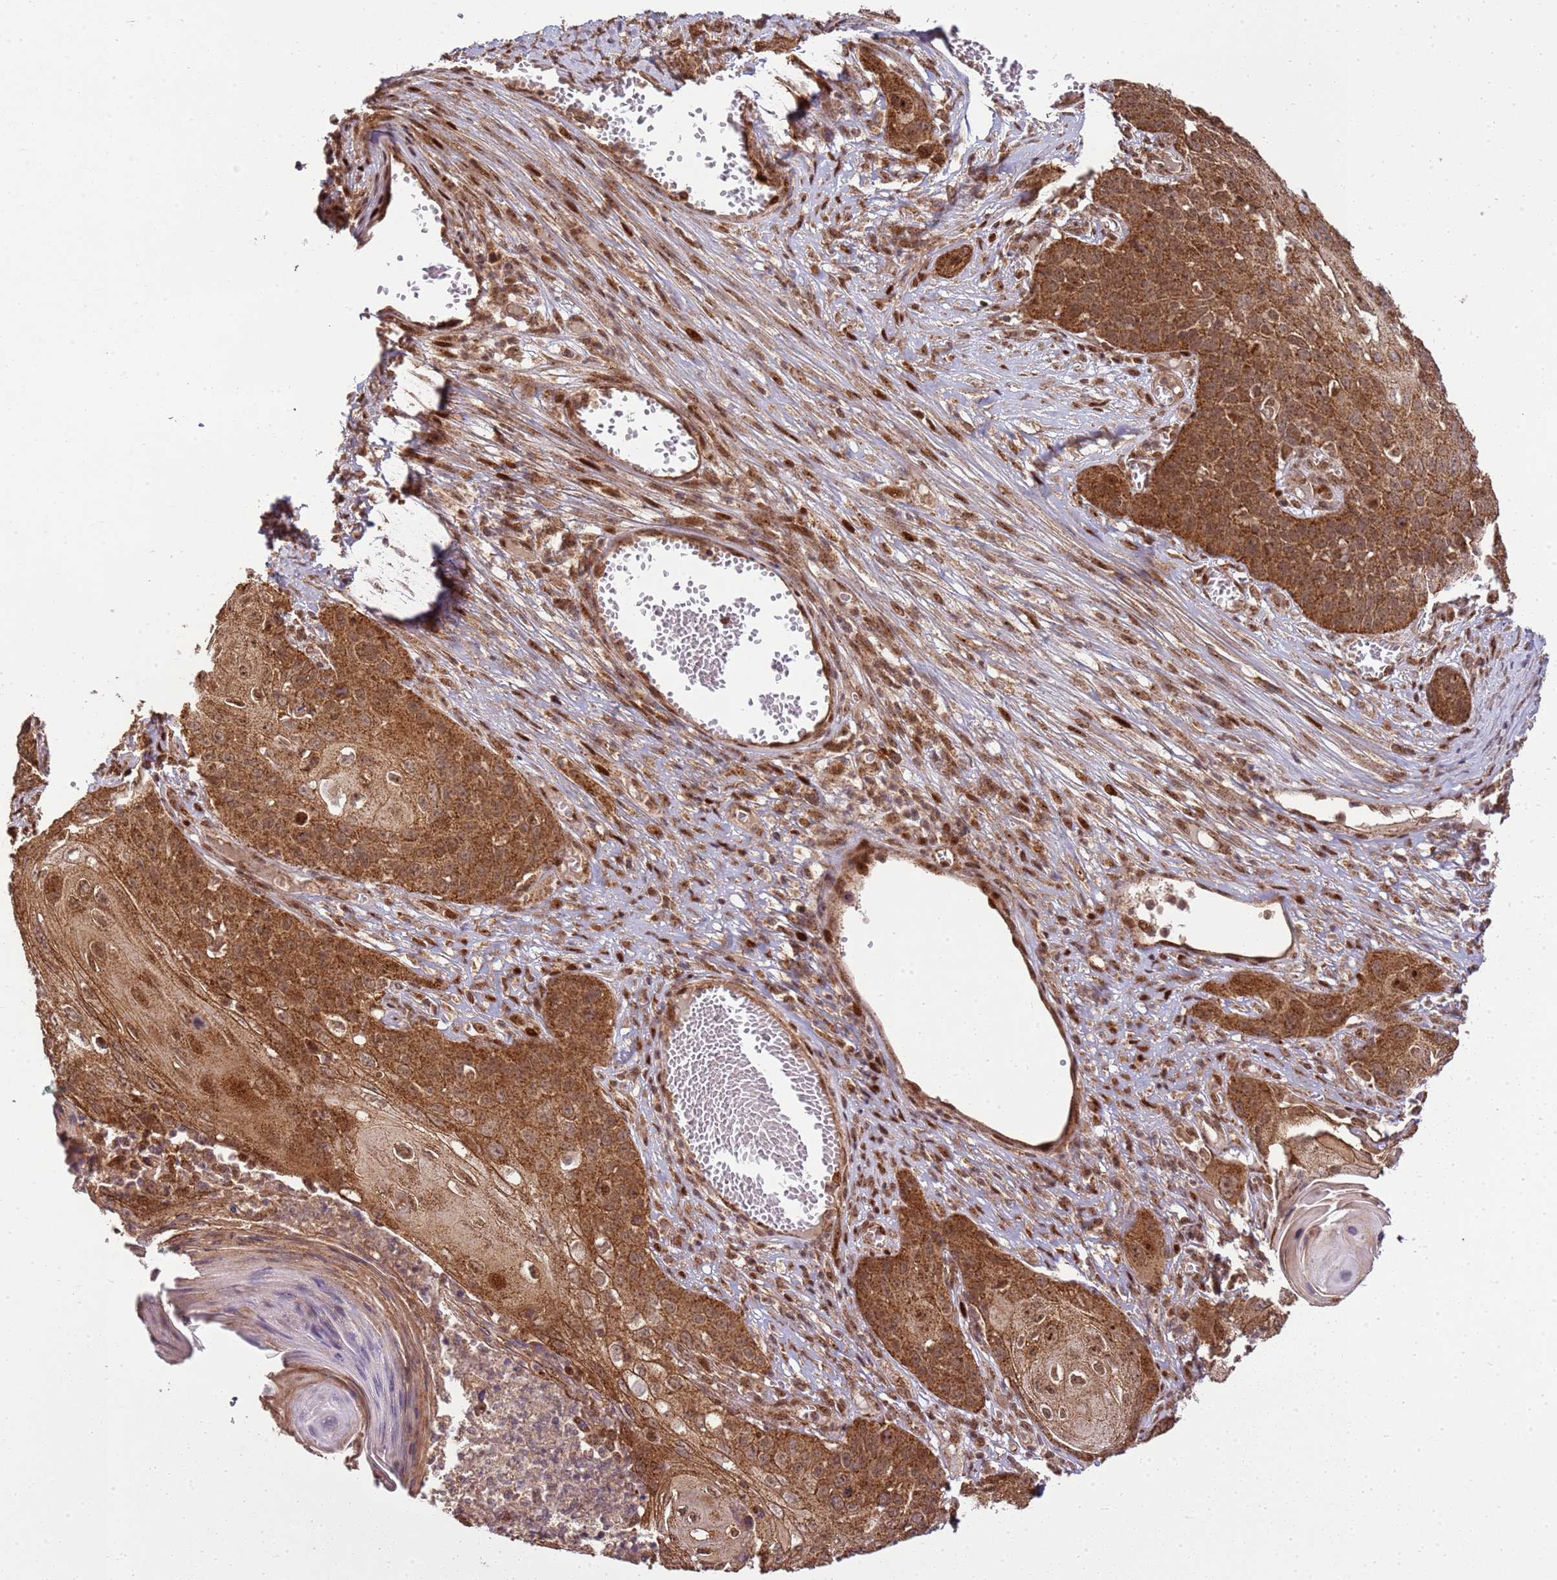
{"staining": {"intensity": "moderate", "quantity": ">75%", "location": "cytoplasmic/membranous"}, "tissue": "skin cancer", "cell_type": "Tumor cells", "image_type": "cancer", "snomed": [{"axis": "morphology", "description": "Squamous cell carcinoma, NOS"}, {"axis": "topography", "description": "Skin"}], "caption": "Immunohistochemistry histopathology image of neoplastic tissue: human skin cancer (squamous cell carcinoma) stained using immunohistochemistry (IHC) exhibits medium levels of moderate protein expression localized specifically in the cytoplasmic/membranous of tumor cells, appearing as a cytoplasmic/membranous brown color.", "gene": "PEX14", "patient": {"sex": "male", "age": 55}}